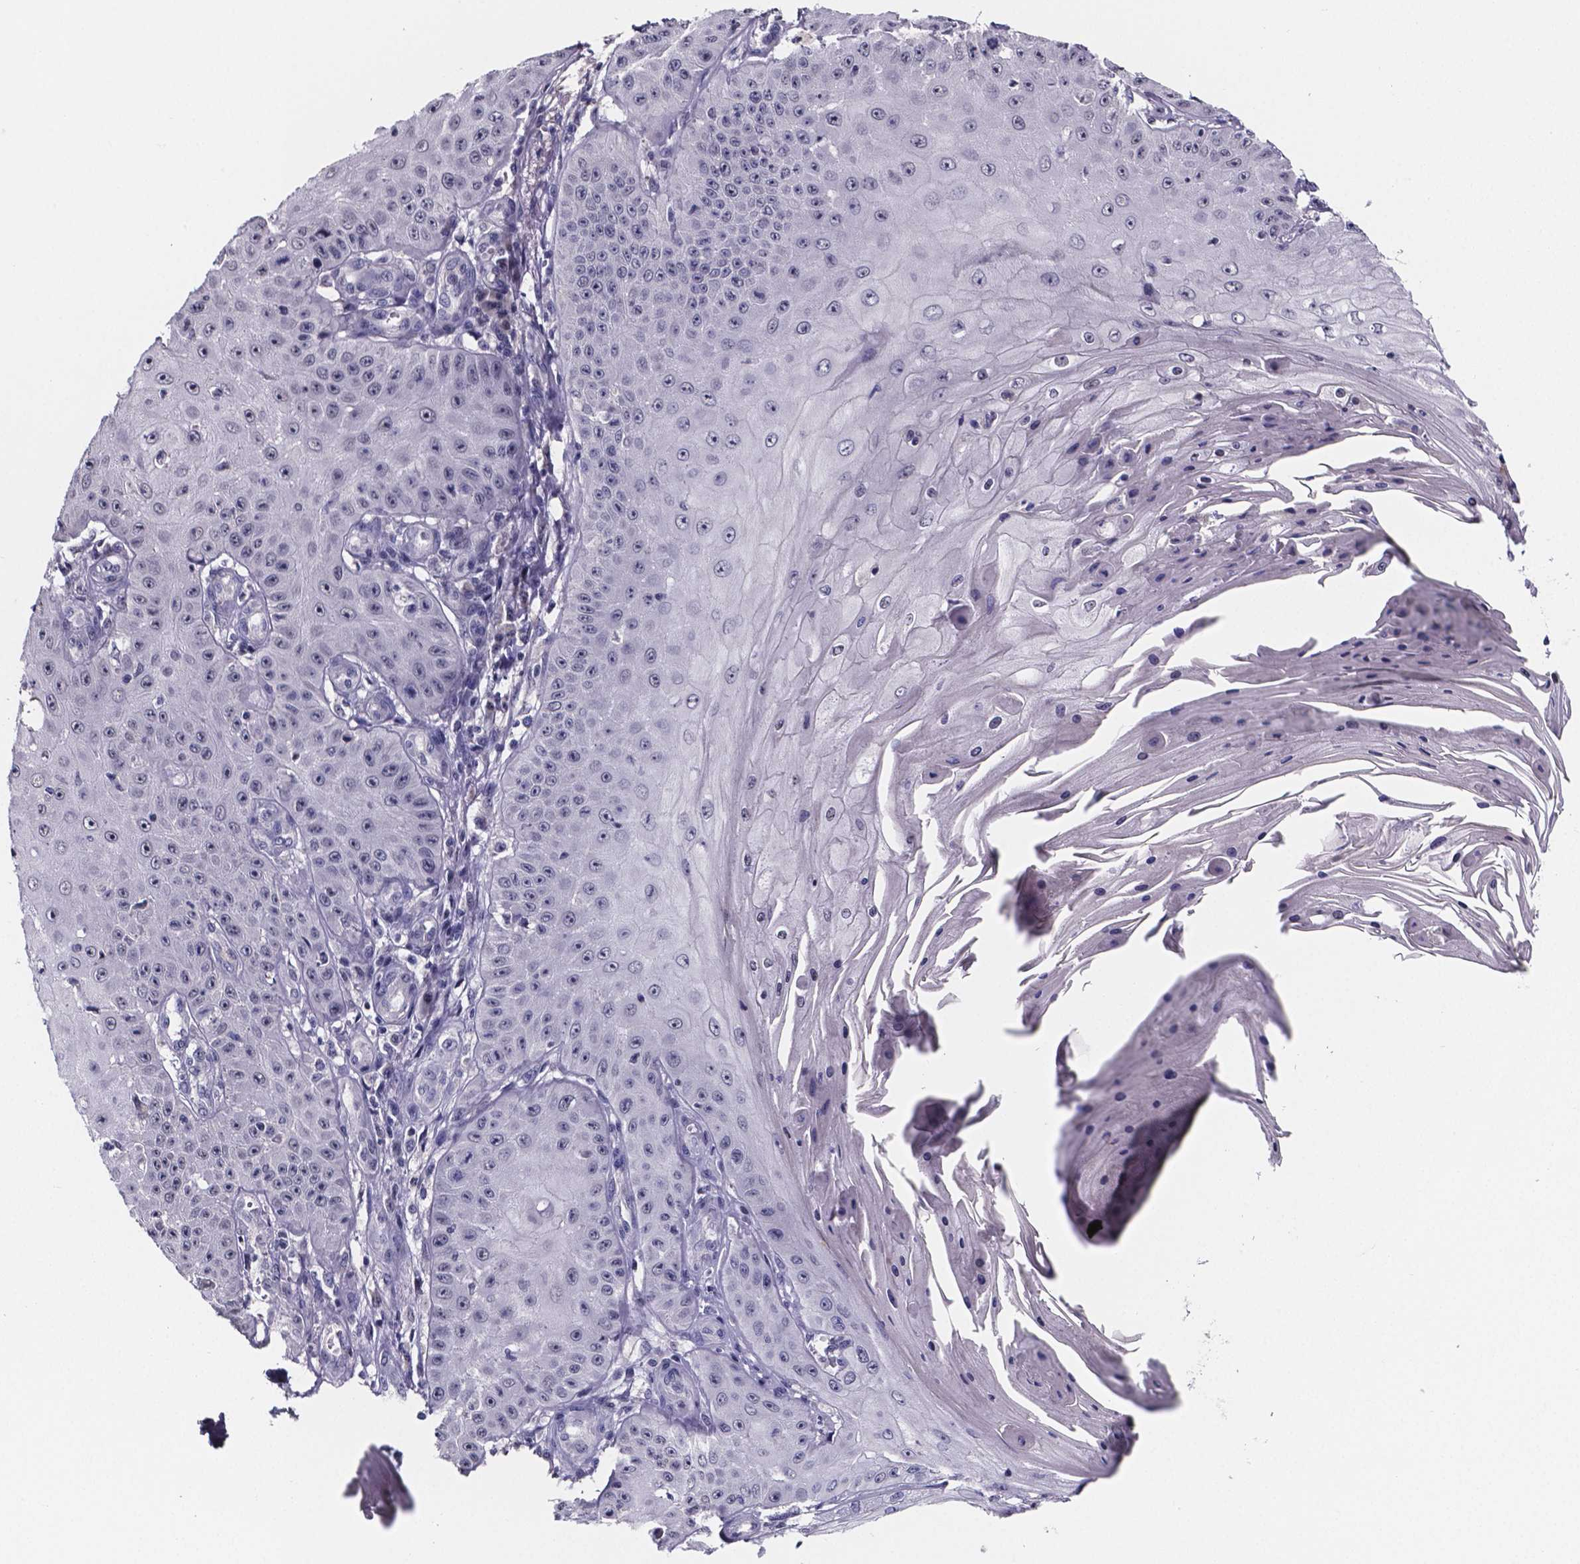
{"staining": {"intensity": "negative", "quantity": "none", "location": "none"}, "tissue": "skin cancer", "cell_type": "Tumor cells", "image_type": "cancer", "snomed": [{"axis": "morphology", "description": "Squamous cell carcinoma, NOS"}, {"axis": "topography", "description": "Skin"}], "caption": "A histopathology image of squamous cell carcinoma (skin) stained for a protein demonstrates no brown staining in tumor cells. (Stains: DAB (3,3'-diaminobenzidine) IHC with hematoxylin counter stain, Microscopy: brightfield microscopy at high magnification).", "gene": "IZUMO1", "patient": {"sex": "male", "age": 70}}